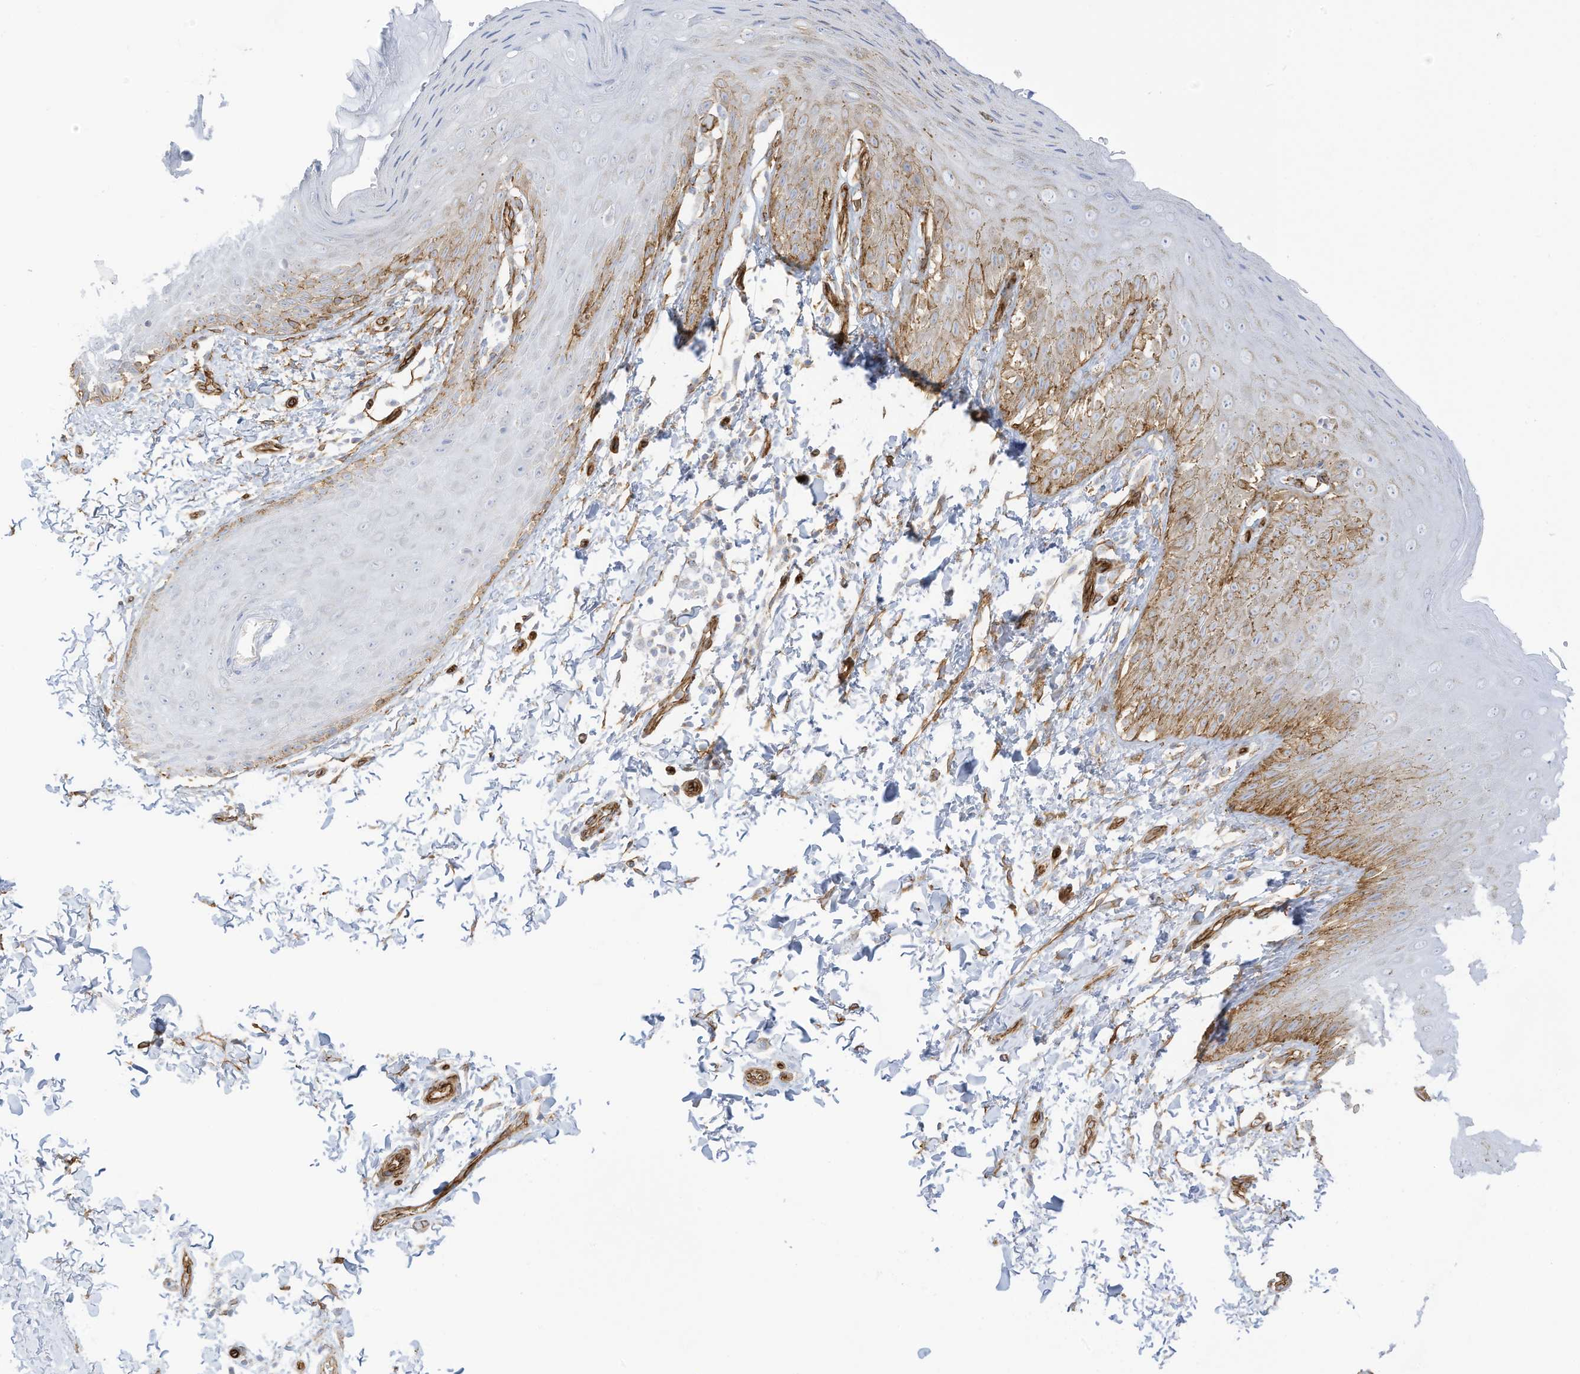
{"staining": {"intensity": "moderate", "quantity": "<25%", "location": "cytoplasmic/membranous"}, "tissue": "skin", "cell_type": "Epidermal cells", "image_type": "normal", "snomed": [{"axis": "morphology", "description": "Normal tissue, NOS"}, {"axis": "topography", "description": "Anal"}], "caption": "A brown stain shows moderate cytoplasmic/membranous expression of a protein in epidermal cells of unremarkable skin.", "gene": "ABCB7", "patient": {"sex": "male", "age": 44}}